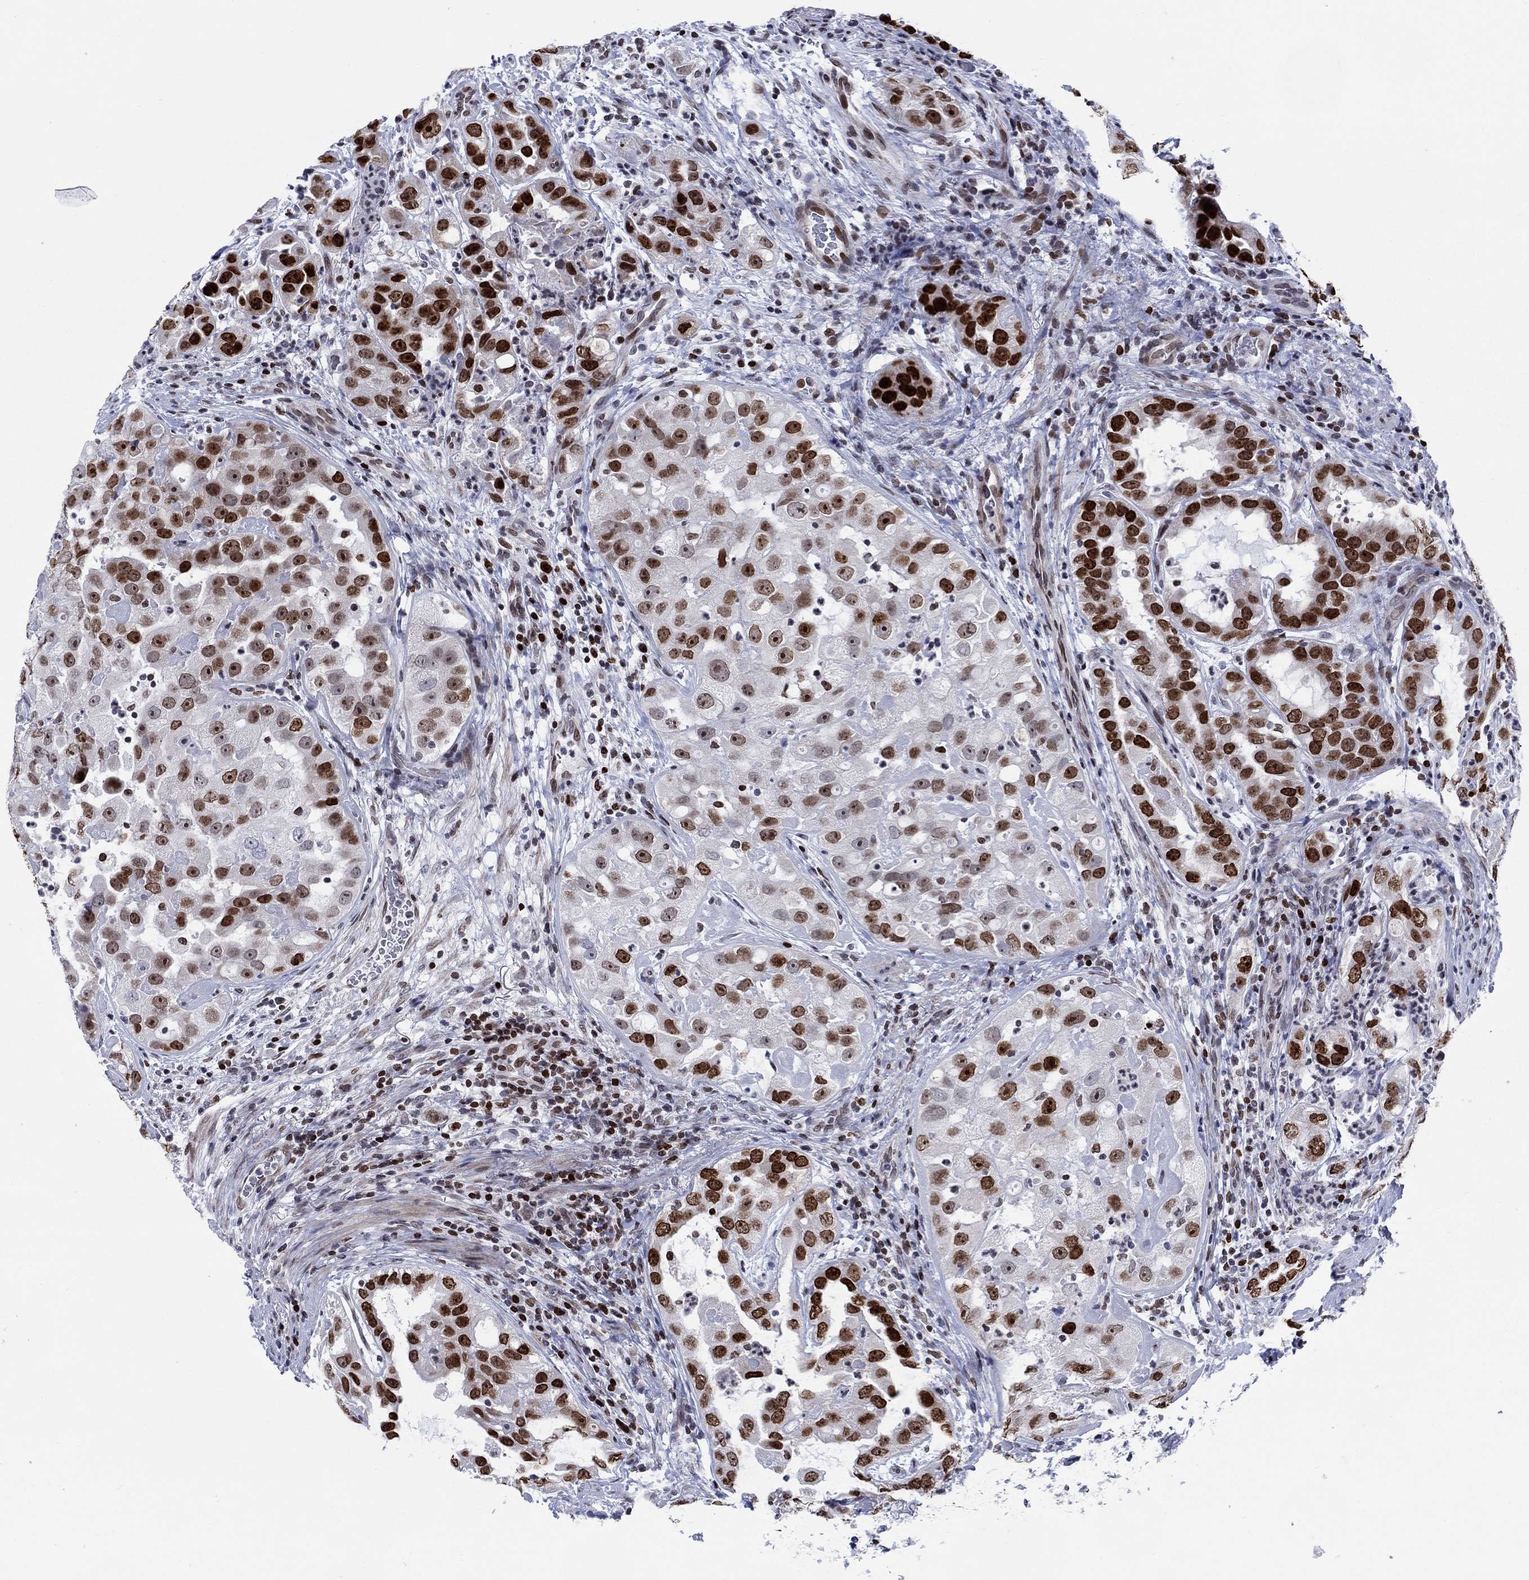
{"staining": {"intensity": "strong", "quantity": "25%-75%", "location": "nuclear"}, "tissue": "urothelial cancer", "cell_type": "Tumor cells", "image_type": "cancer", "snomed": [{"axis": "morphology", "description": "Urothelial carcinoma, High grade"}, {"axis": "topography", "description": "Urinary bladder"}], "caption": "A high-resolution micrograph shows IHC staining of high-grade urothelial carcinoma, which demonstrates strong nuclear positivity in about 25%-75% of tumor cells. (Stains: DAB (3,3'-diaminobenzidine) in brown, nuclei in blue, Microscopy: brightfield microscopy at high magnification).", "gene": "HMGA1", "patient": {"sex": "female", "age": 41}}